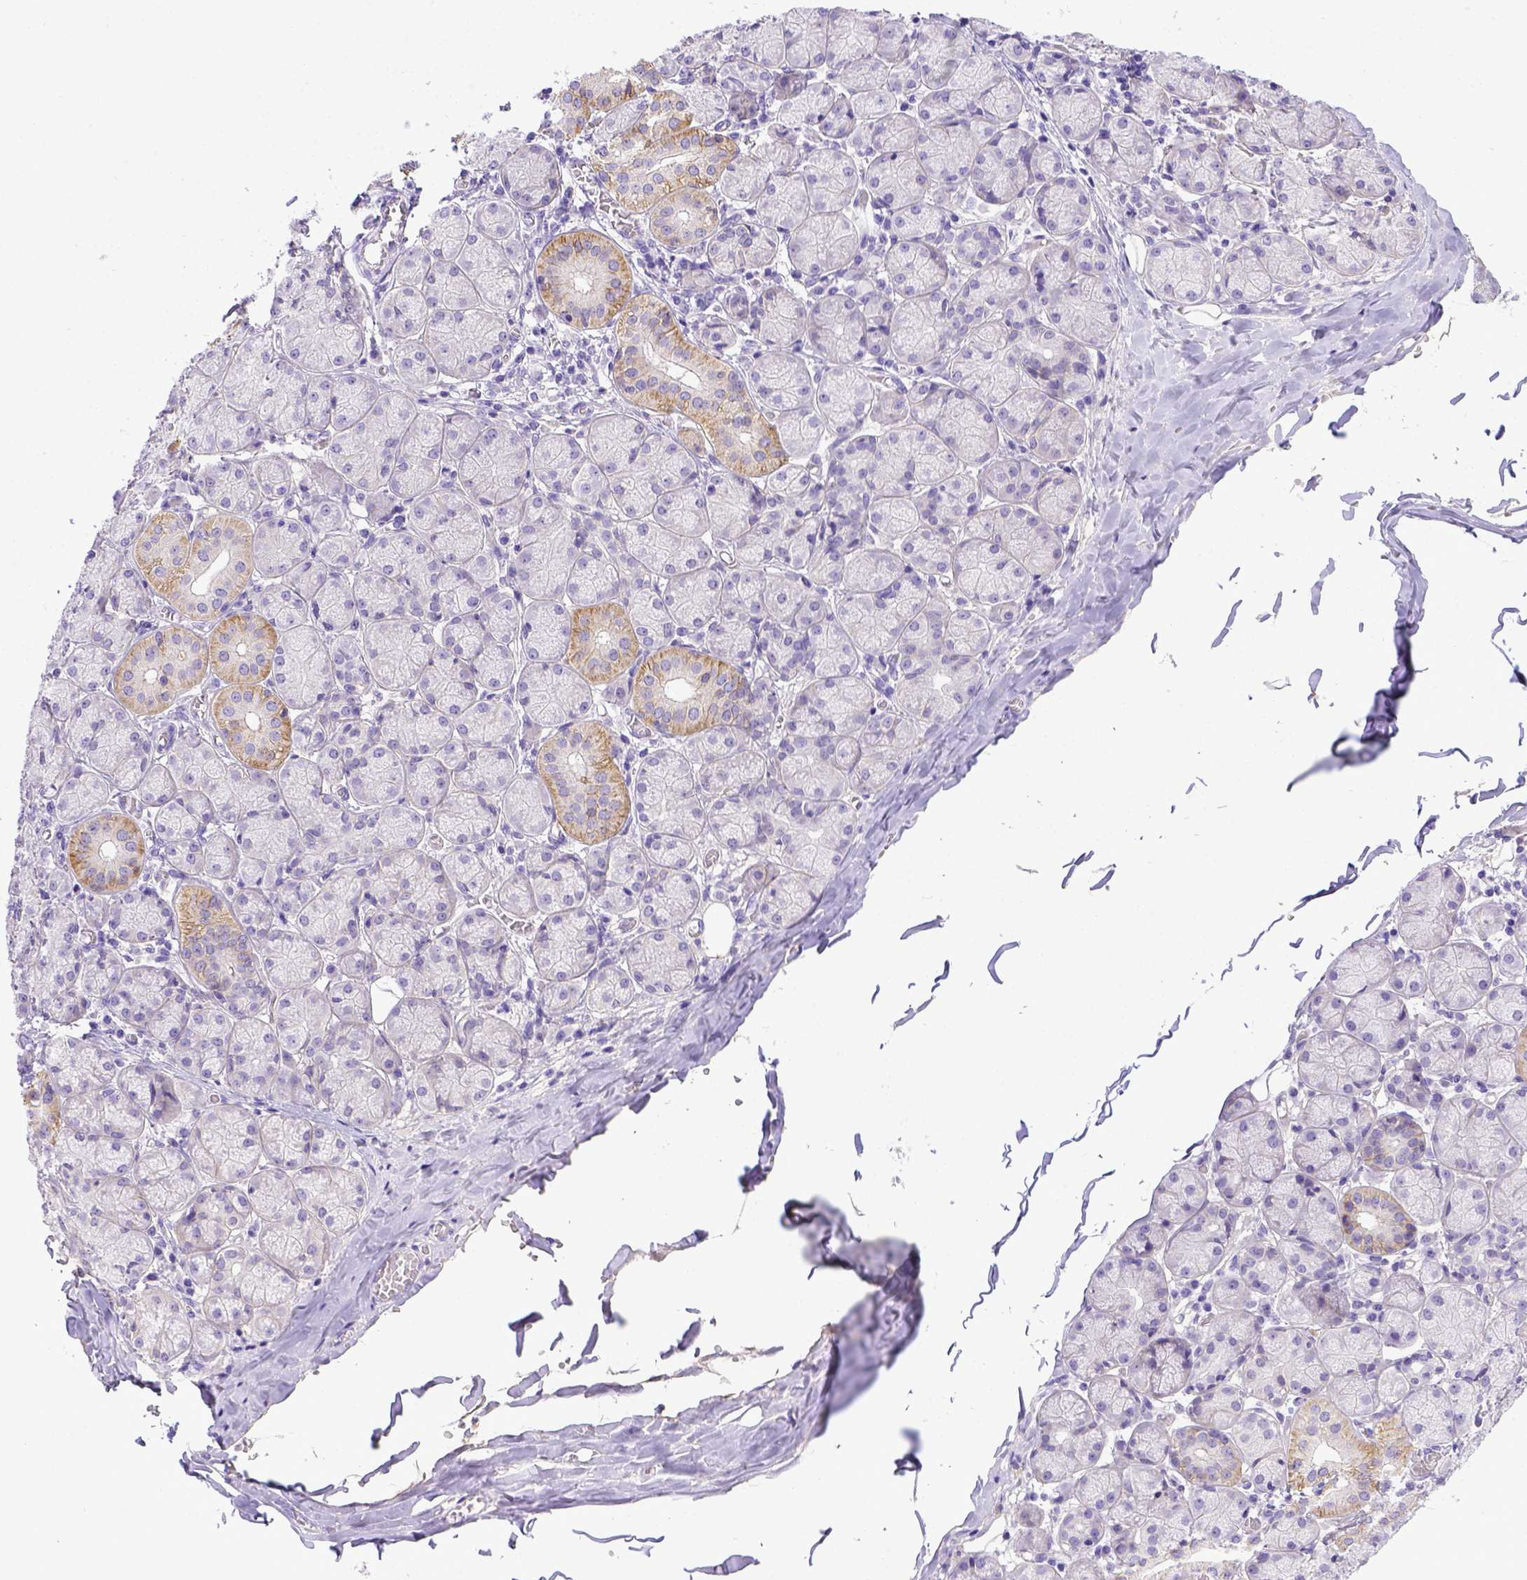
{"staining": {"intensity": "moderate", "quantity": "<25%", "location": "cytoplasmic/membranous"}, "tissue": "salivary gland", "cell_type": "Glandular cells", "image_type": "normal", "snomed": [{"axis": "morphology", "description": "Normal tissue, NOS"}, {"axis": "topography", "description": "Salivary gland"}, {"axis": "topography", "description": "Peripheral nerve tissue"}], "caption": "Brown immunohistochemical staining in unremarkable salivary gland displays moderate cytoplasmic/membranous positivity in approximately <25% of glandular cells. The staining was performed using DAB to visualize the protein expression in brown, while the nuclei were stained in blue with hematoxylin (Magnification: 20x).", "gene": "BTN1A1", "patient": {"sex": "female", "age": 24}}